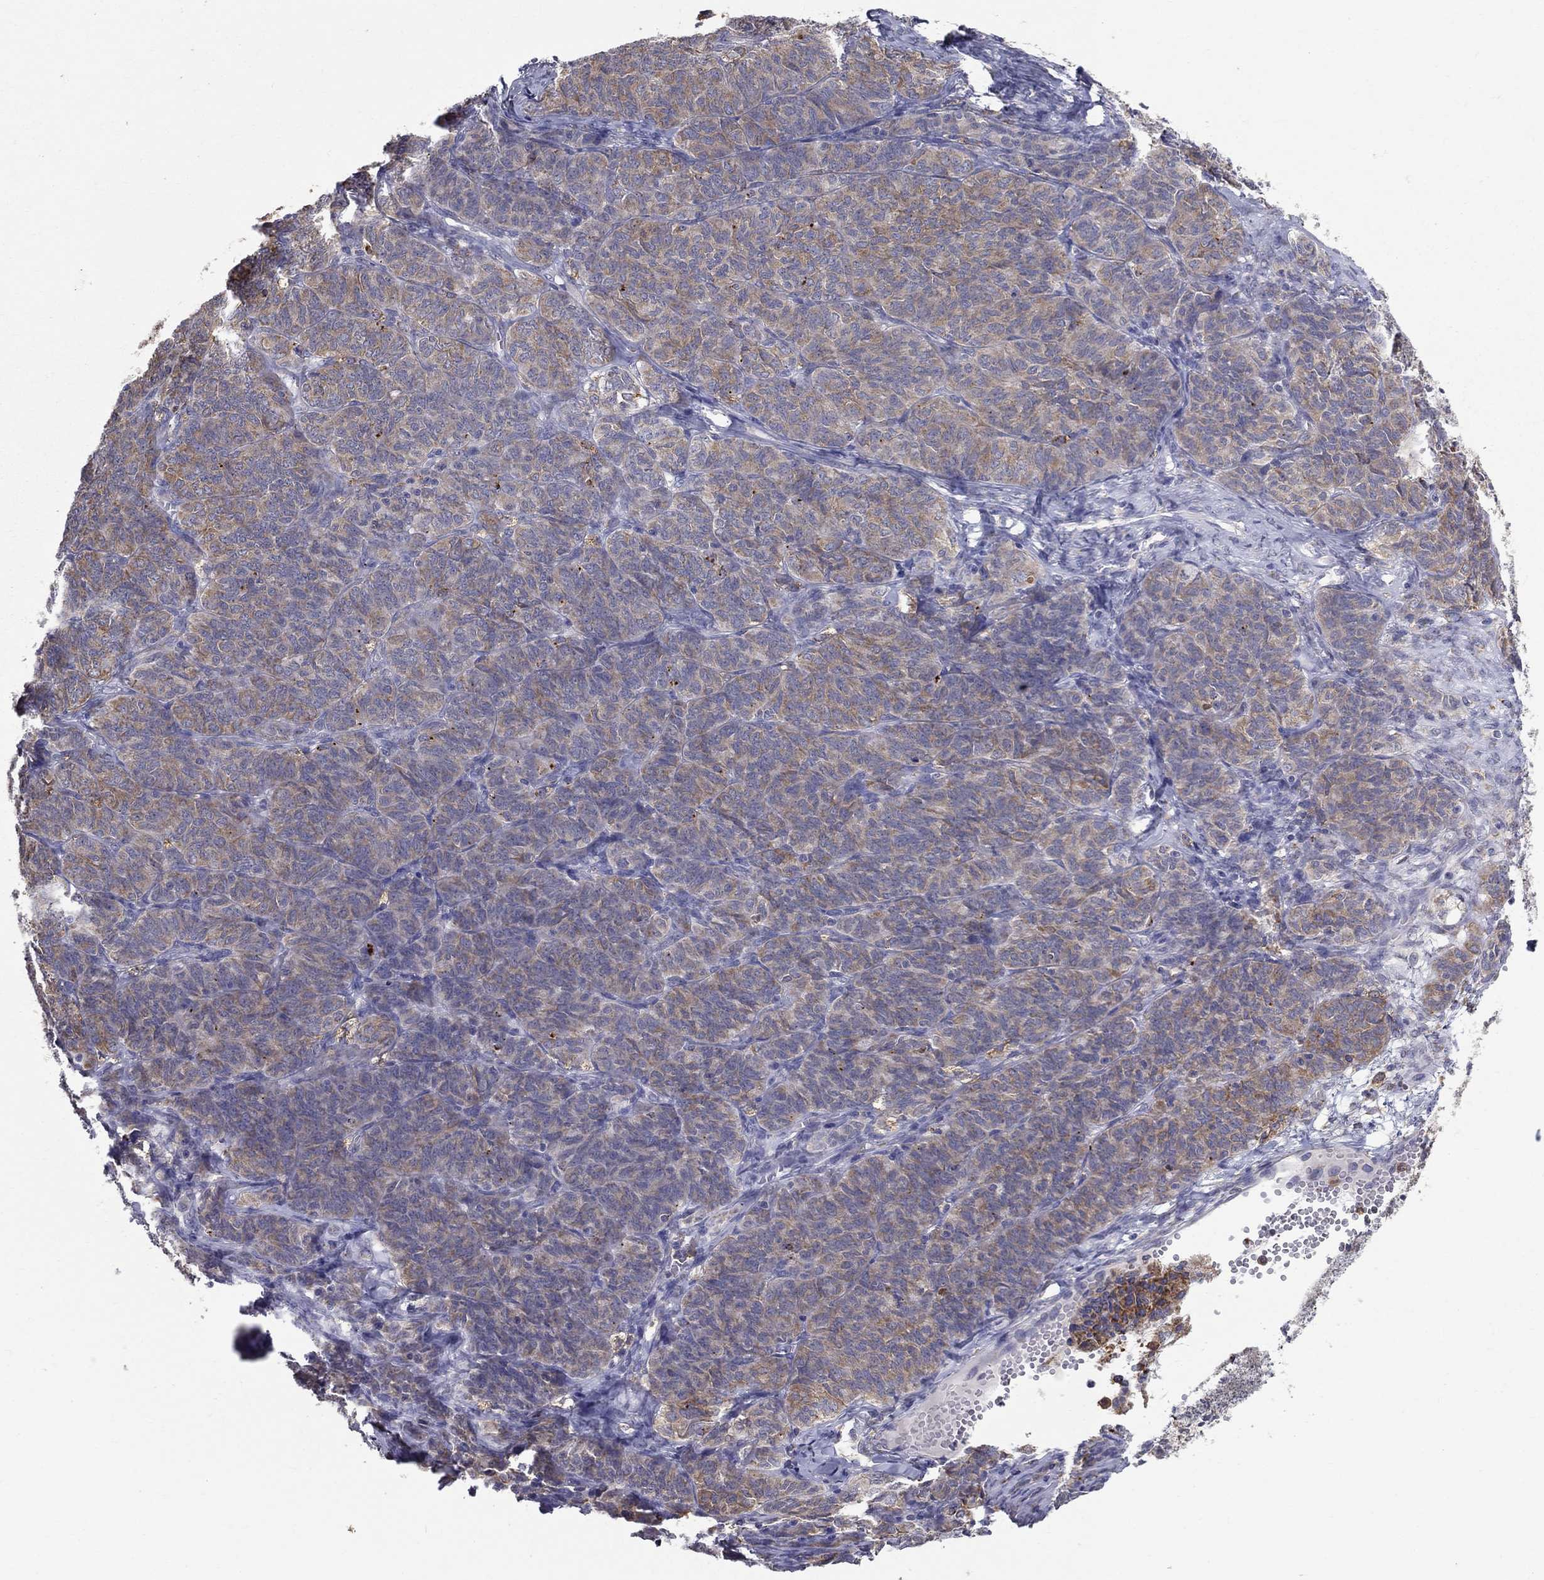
{"staining": {"intensity": "moderate", "quantity": ">75%", "location": "cytoplasmic/membranous"}, "tissue": "ovarian cancer", "cell_type": "Tumor cells", "image_type": "cancer", "snomed": [{"axis": "morphology", "description": "Carcinoma, endometroid"}, {"axis": "topography", "description": "Ovary"}], "caption": "Ovarian cancer stained for a protein displays moderate cytoplasmic/membranous positivity in tumor cells.", "gene": "PRDX4", "patient": {"sex": "female", "age": 80}}